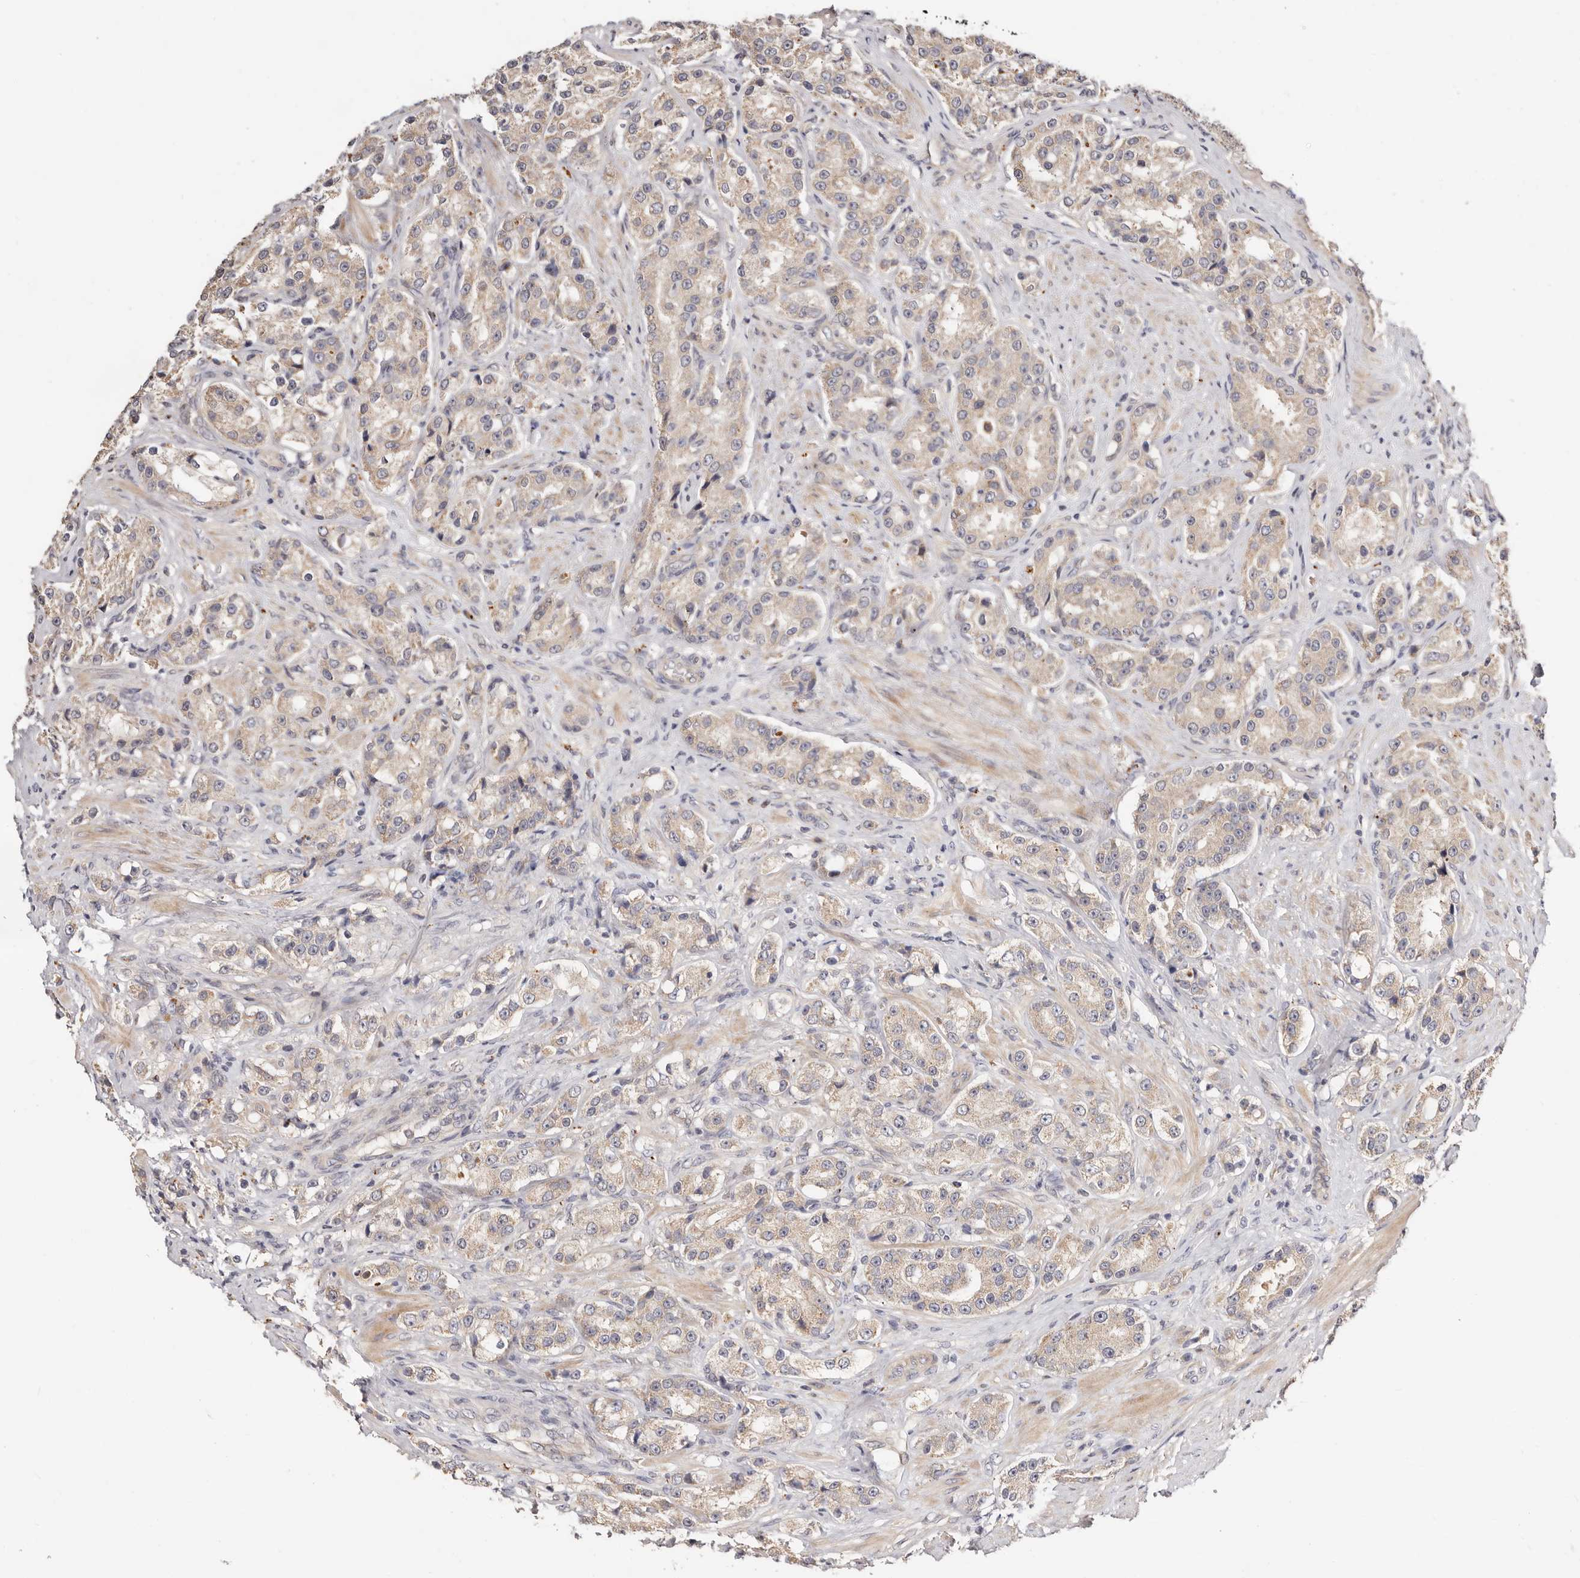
{"staining": {"intensity": "weak", "quantity": "<25%", "location": "cytoplasmic/membranous"}, "tissue": "prostate cancer", "cell_type": "Tumor cells", "image_type": "cancer", "snomed": [{"axis": "morphology", "description": "Adenocarcinoma, High grade"}, {"axis": "topography", "description": "Prostate"}], "caption": "A high-resolution photomicrograph shows immunohistochemistry staining of high-grade adenocarcinoma (prostate), which shows no significant expression in tumor cells.", "gene": "USP33", "patient": {"sex": "male", "age": 60}}